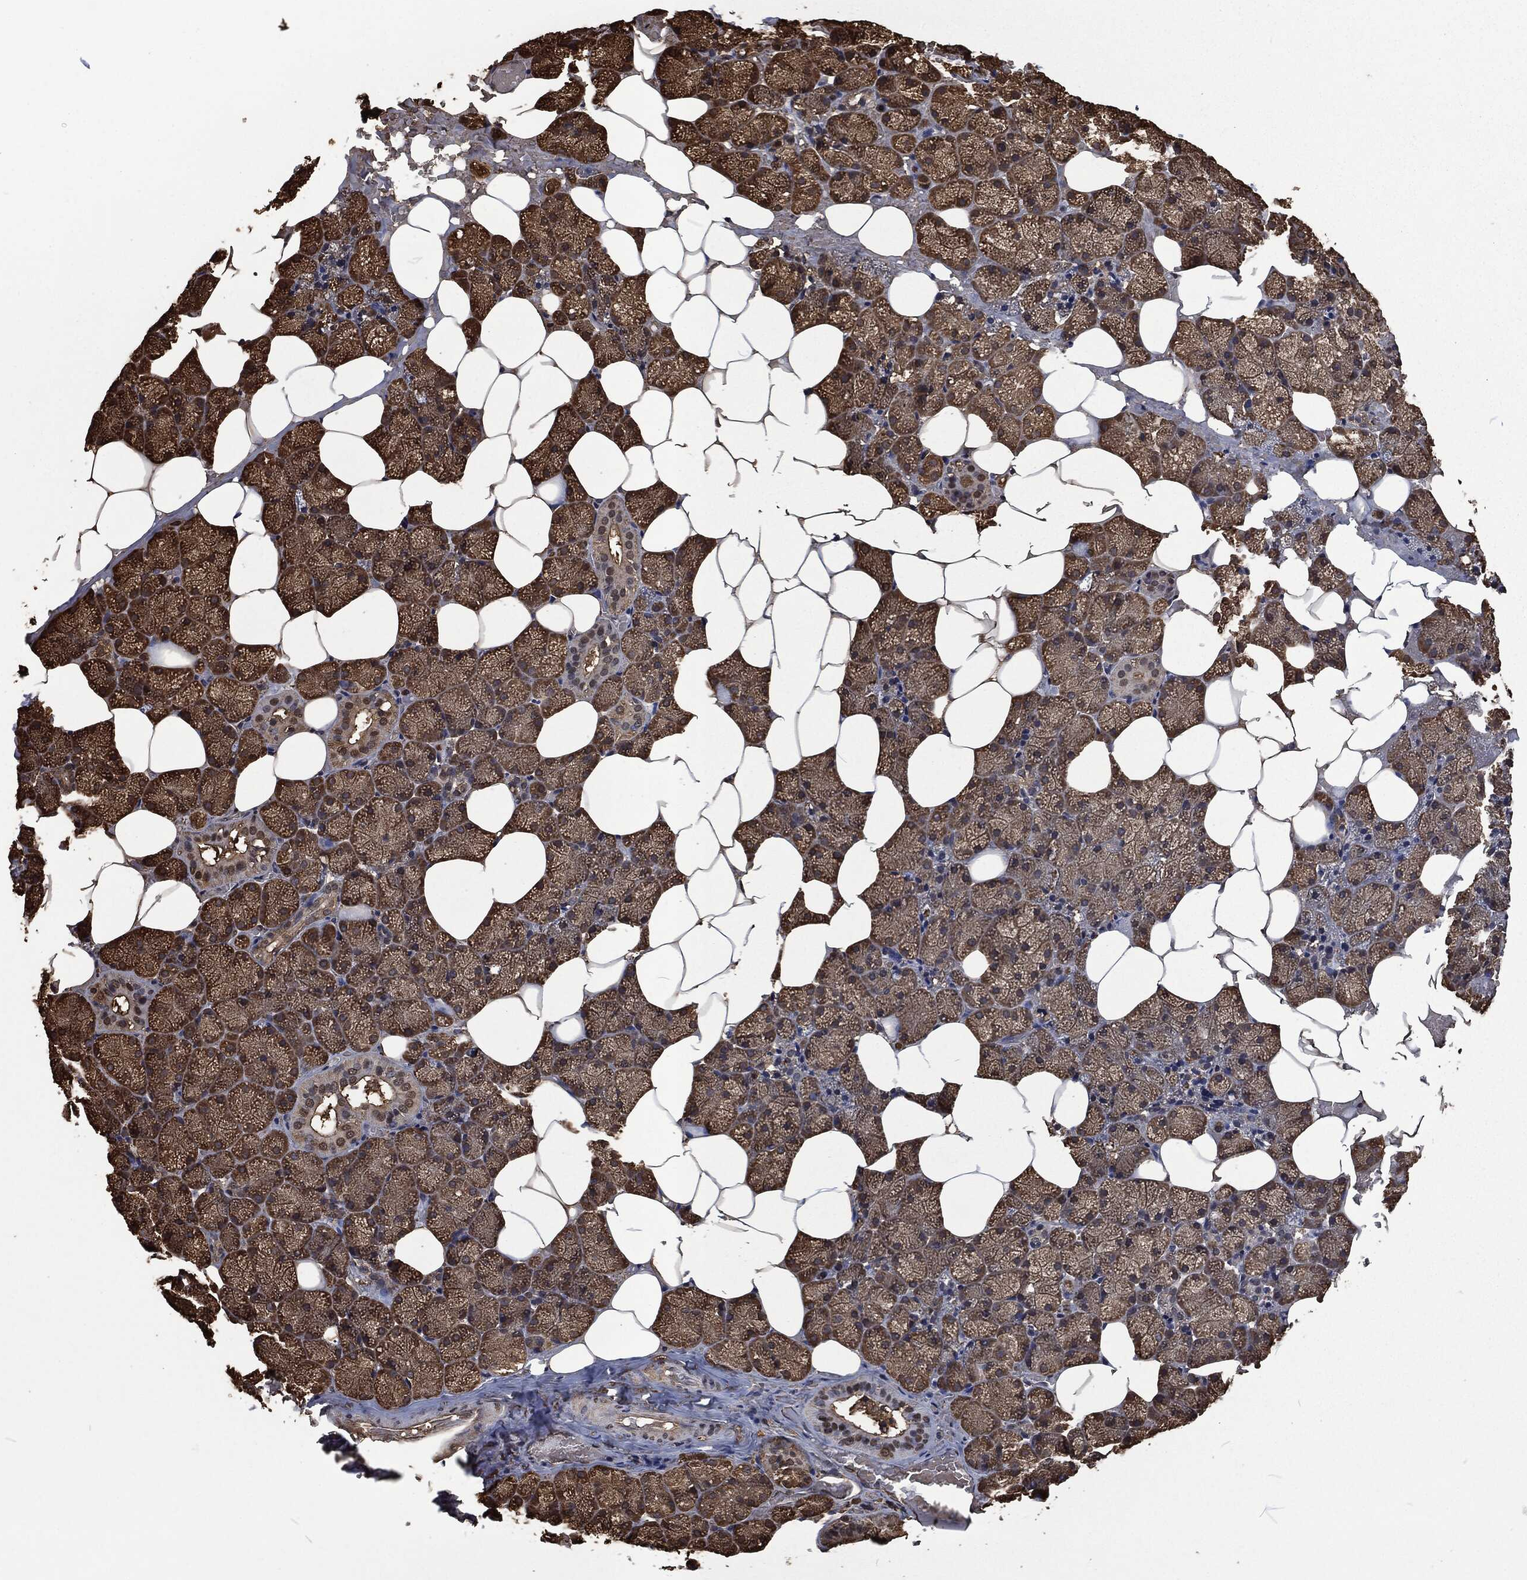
{"staining": {"intensity": "moderate", "quantity": ">75%", "location": "cytoplasmic/membranous"}, "tissue": "salivary gland", "cell_type": "Glandular cells", "image_type": "normal", "snomed": [{"axis": "morphology", "description": "Normal tissue, NOS"}, {"axis": "topography", "description": "Salivary gland"}], "caption": "This micrograph demonstrates normal salivary gland stained with immunohistochemistry (IHC) to label a protein in brown. The cytoplasmic/membranous of glandular cells show moderate positivity for the protein. Nuclei are counter-stained blue.", "gene": "PRDX4", "patient": {"sex": "male", "age": 38}}